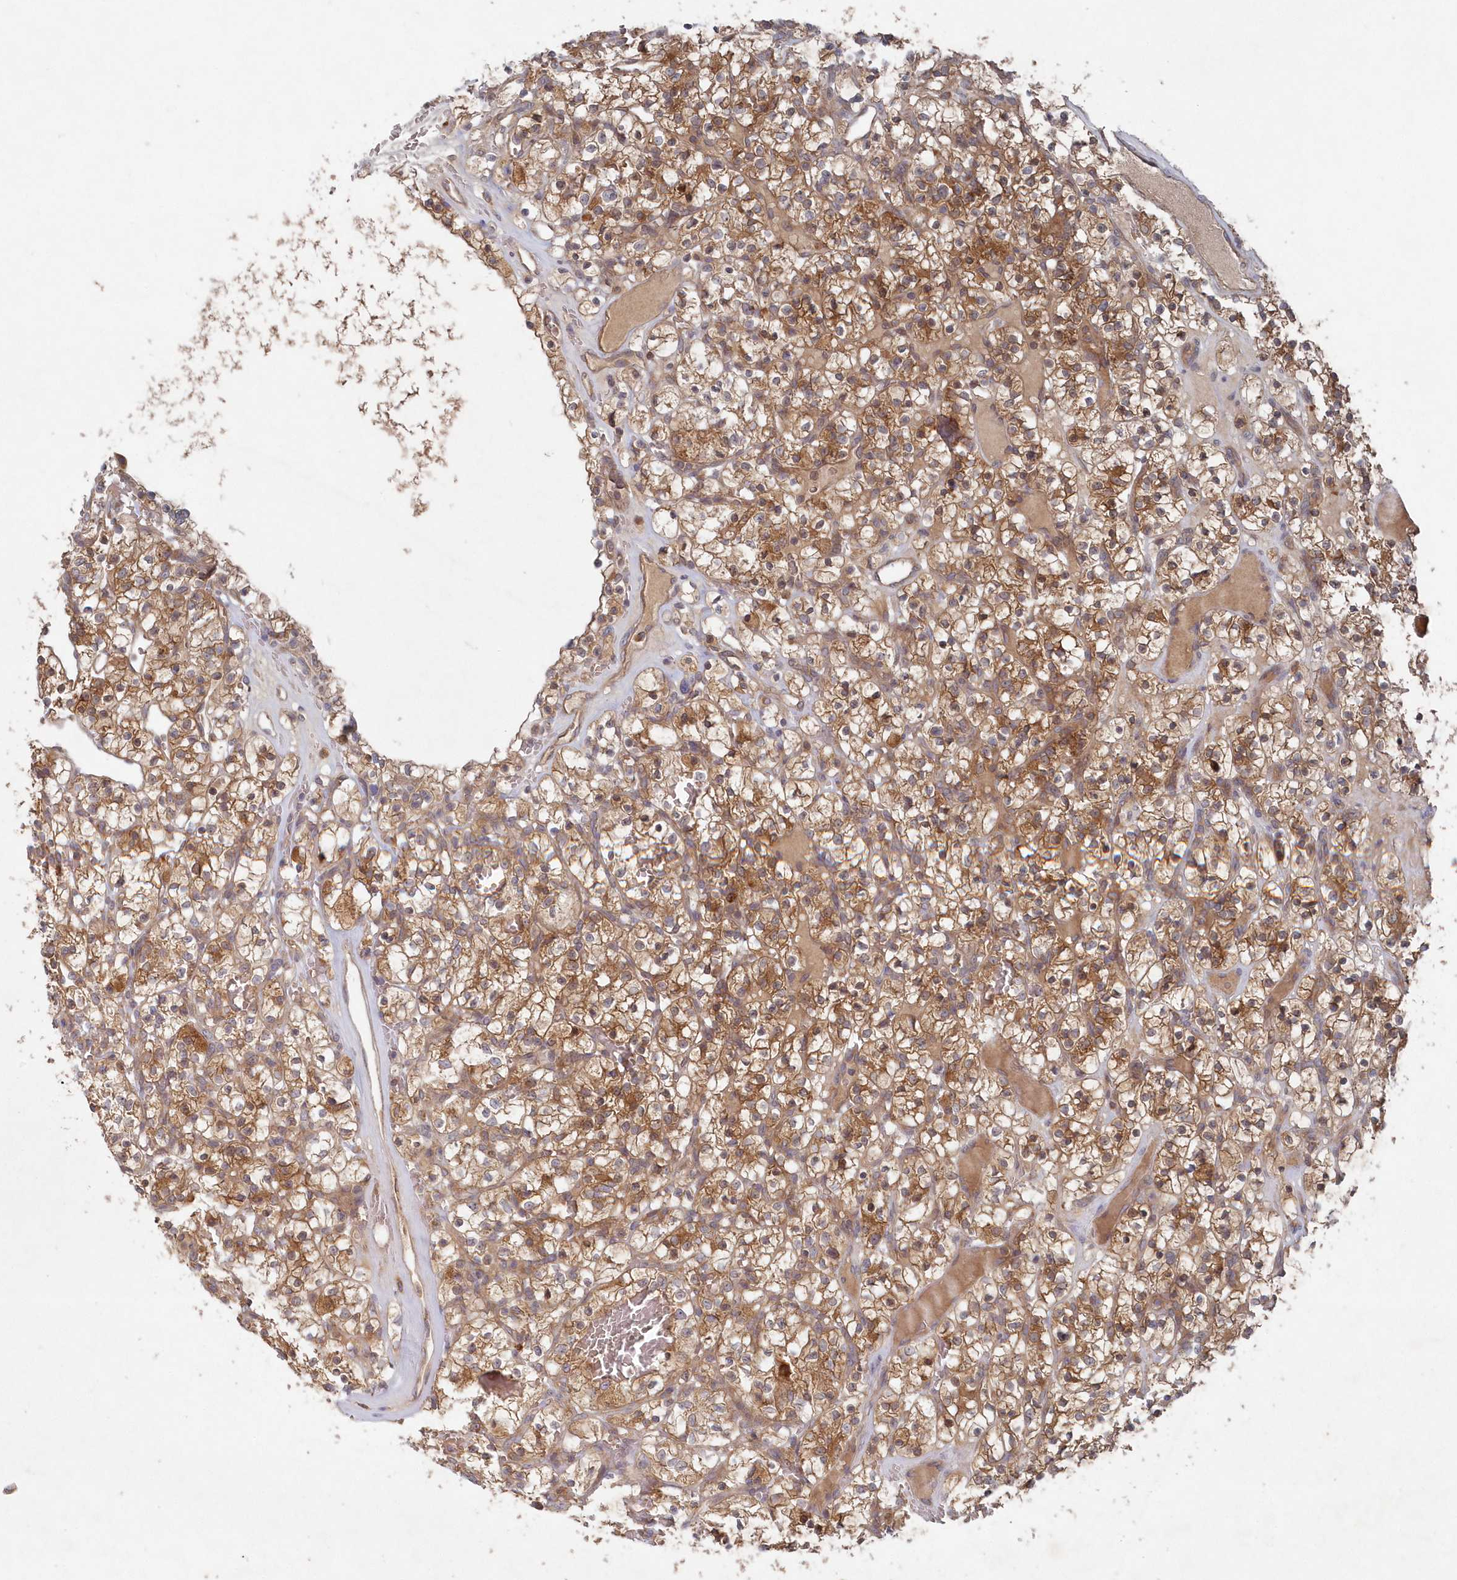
{"staining": {"intensity": "moderate", "quantity": ">75%", "location": "cytoplasmic/membranous"}, "tissue": "renal cancer", "cell_type": "Tumor cells", "image_type": "cancer", "snomed": [{"axis": "morphology", "description": "Adenocarcinoma, NOS"}, {"axis": "topography", "description": "Kidney"}], "caption": "The image demonstrates staining of adenocarcinoma (renal), revealing moderate cytoplasmic/membranous protein positivity (brown color) within tumor cells.", "gene": "ASNSD1", "patient": {"sex": "female", "age": 57}}